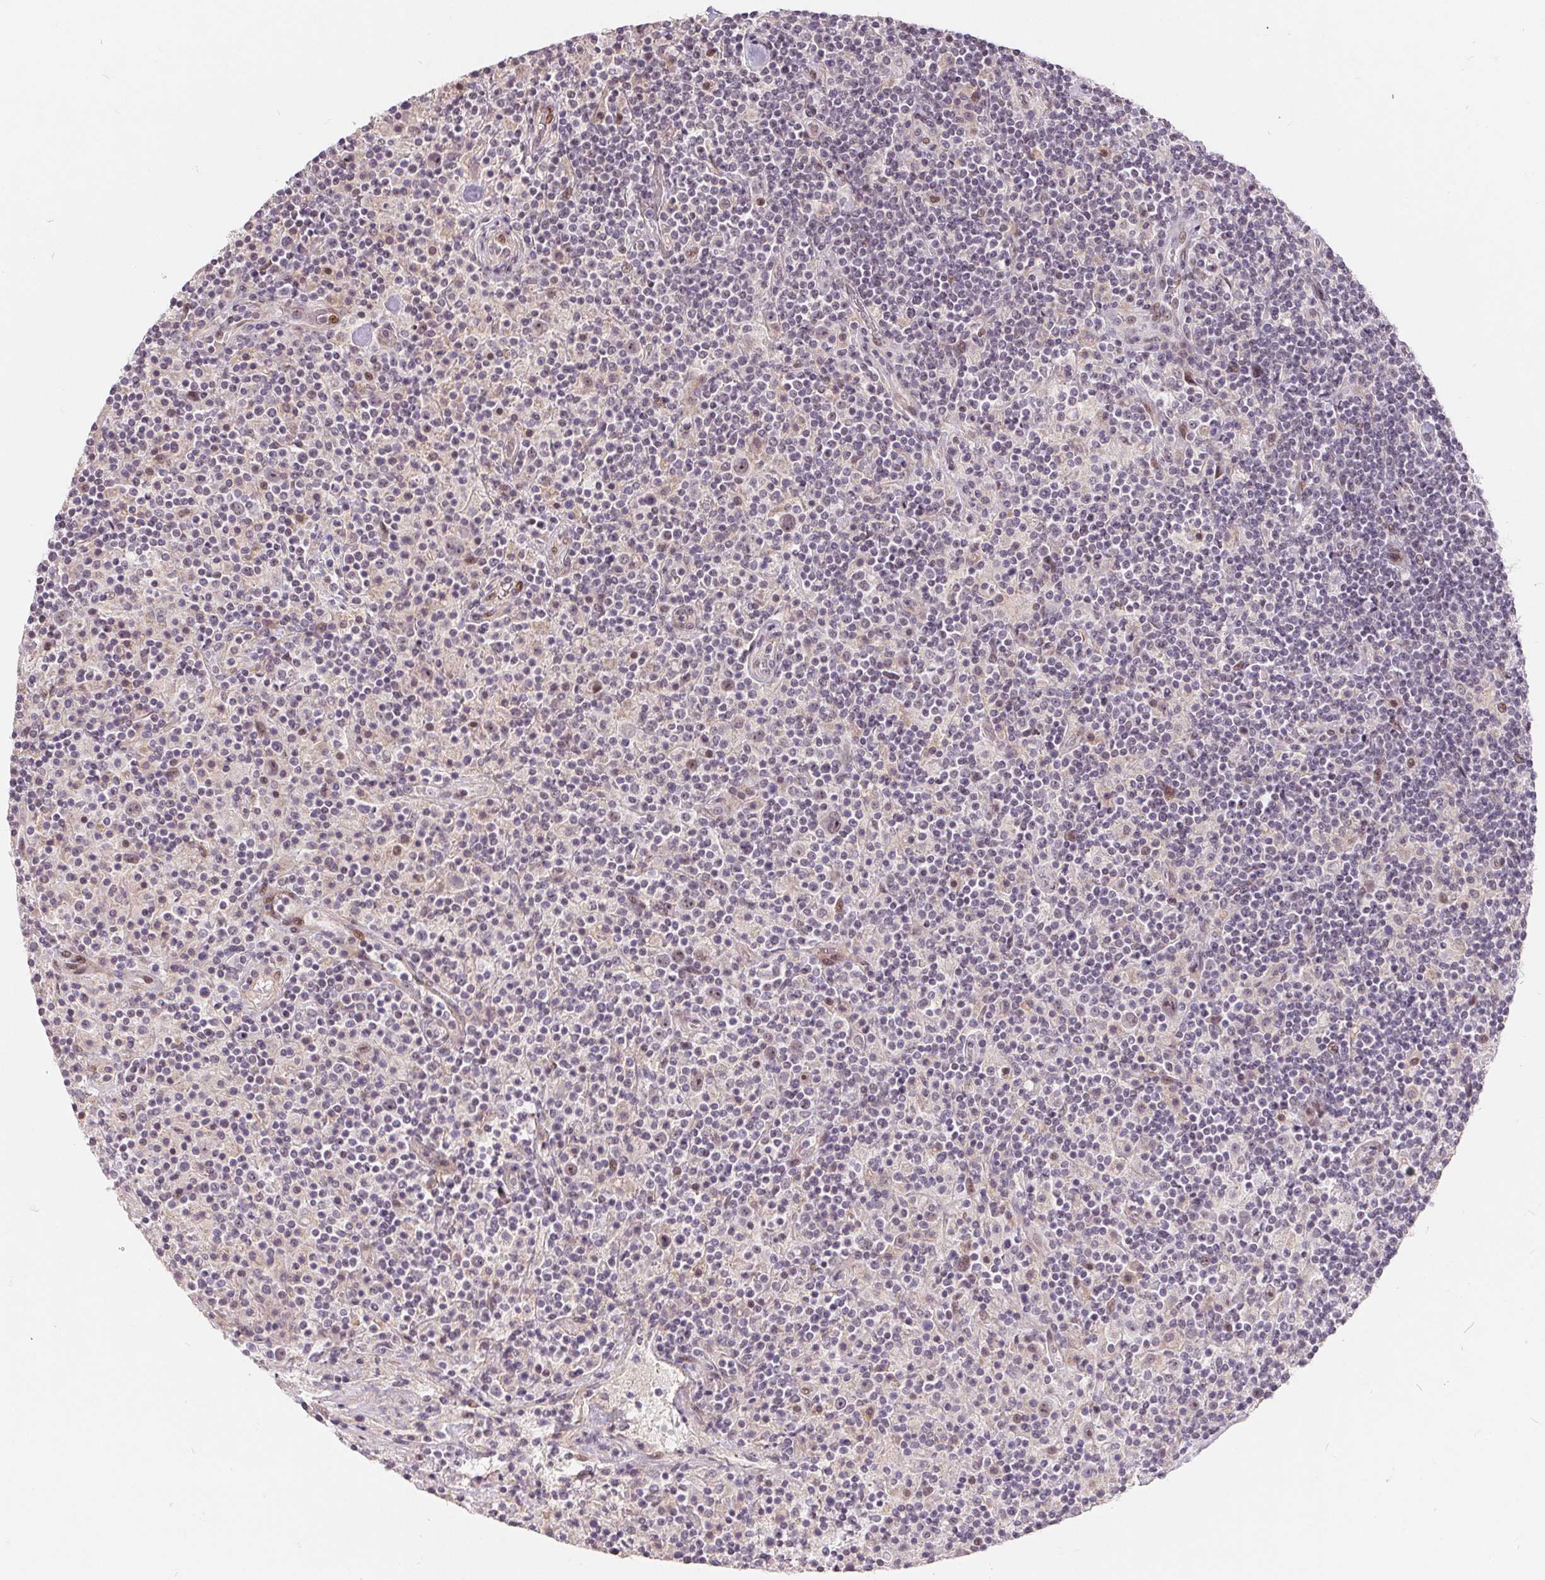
{"staining": {"intensity": "moderate", "quantity": "<25%", "location": "nuclear"}, "tissue": "lymphoma", "cell_type": "Tumor cells", "image_type": "cancer", "snomed": [{"axis": "morphology", "description": "Hodgkin's disease, NOS"}, {"axis": "topography", "description": "Lymph node"}], "caption": "This is a micrograph of immunohistochemistry staining of Hodgkin's disease, which shows moderate staining in the nuclear of tumor cells.", "gene": "NRG2", "patient": {"sex": "male", "age": 70}}